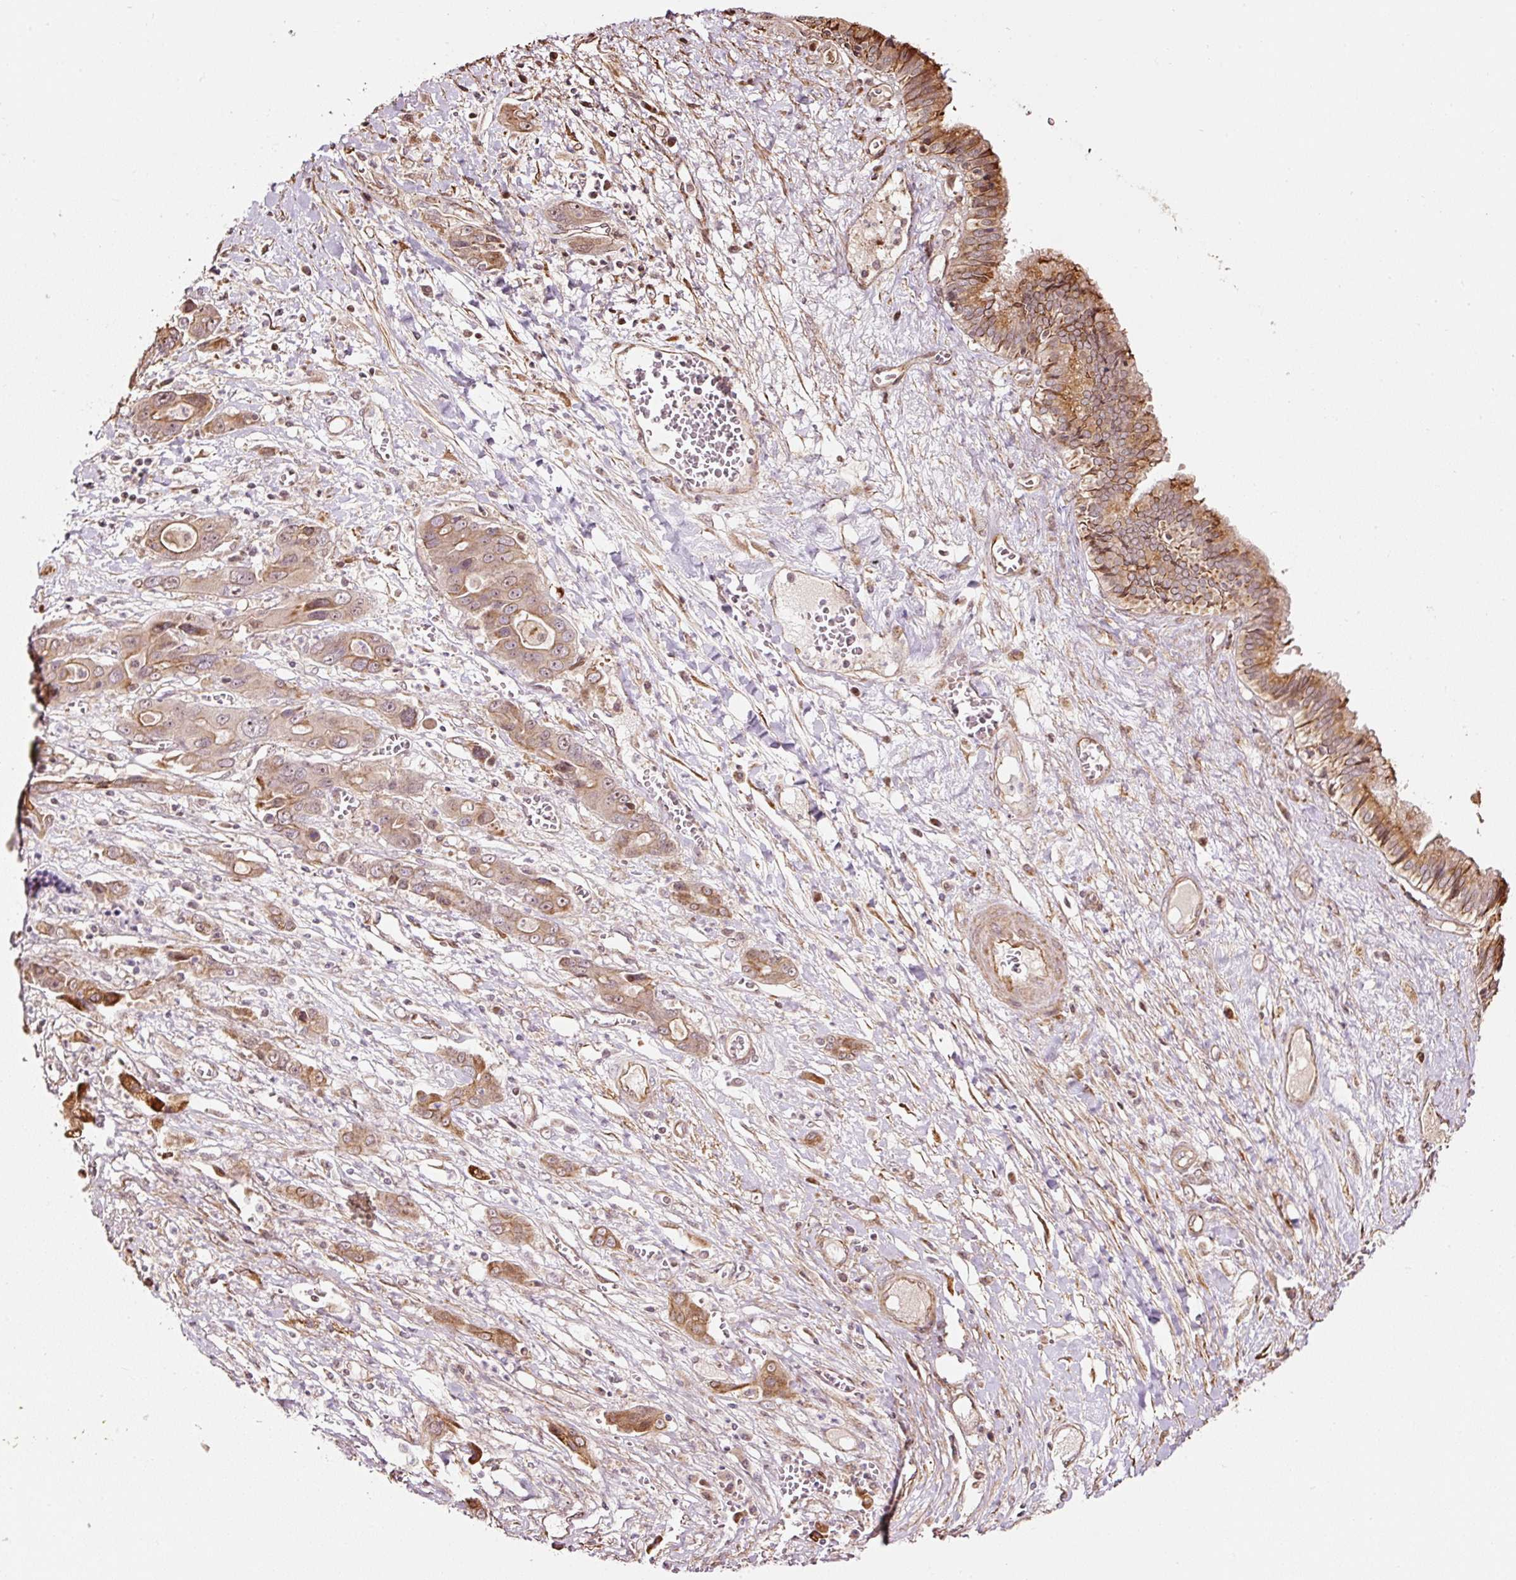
{"staining": {"intensity": "moderate", "quantity": "25%-75%", "location": "cytoplasmic/membranous"}, "tissue": "liver cancer", "cell_type": "Tumor cells", "image_type": "cancer", "snomed": [{"axis": "morphology", "description": "Cholangiocarcinoma"}, {"axis": "topography", "description": "Liver"}], "caption": "Moderate cytoplasmic/membranous protein positivity is appreciated in about 25%-75% of tumor cells in liver cholangiocarcinoma. The protein is shown in brown color, while the nuclei are stained blue.", "gene": "ETF1", "patient": {"sex": "male", "age": 67}}